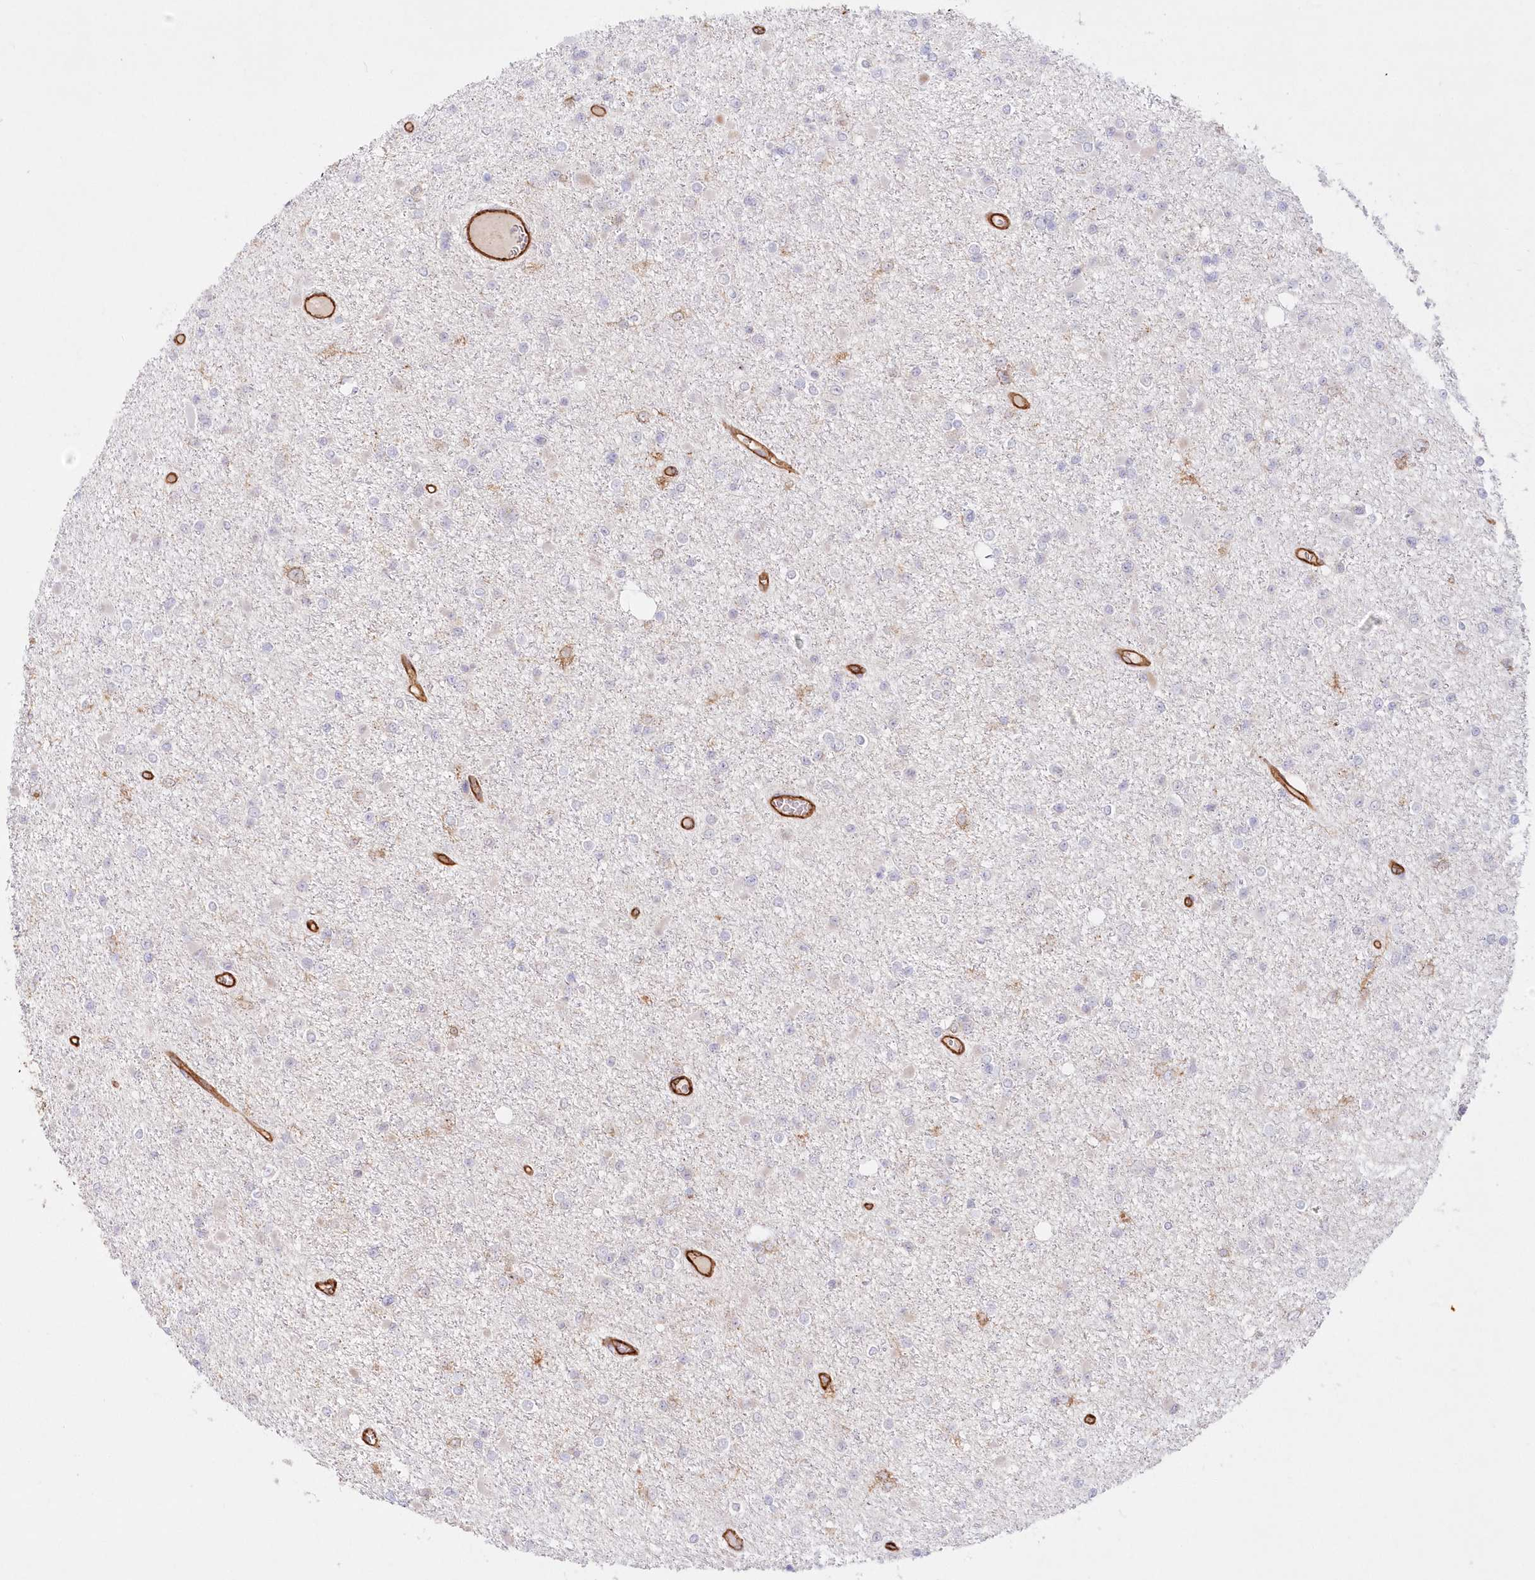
{"staining": {"intensity": "negative", "quantity": "none", "location": "none"}, "tissue": "glioma", "cell_type": "Tumor cells", "image_type": "cancer", "snomed": [{"axis": "morphology", "description": "Glioma, malignant, Low grade"}, {"axis": "topography", "description": "Brain"}], "caption": "Micrograph shows no significant protein staining in tumor cells of glioma.", "gene": "AFAP1L2", "patient": {"sex": "female", "age": 22}}